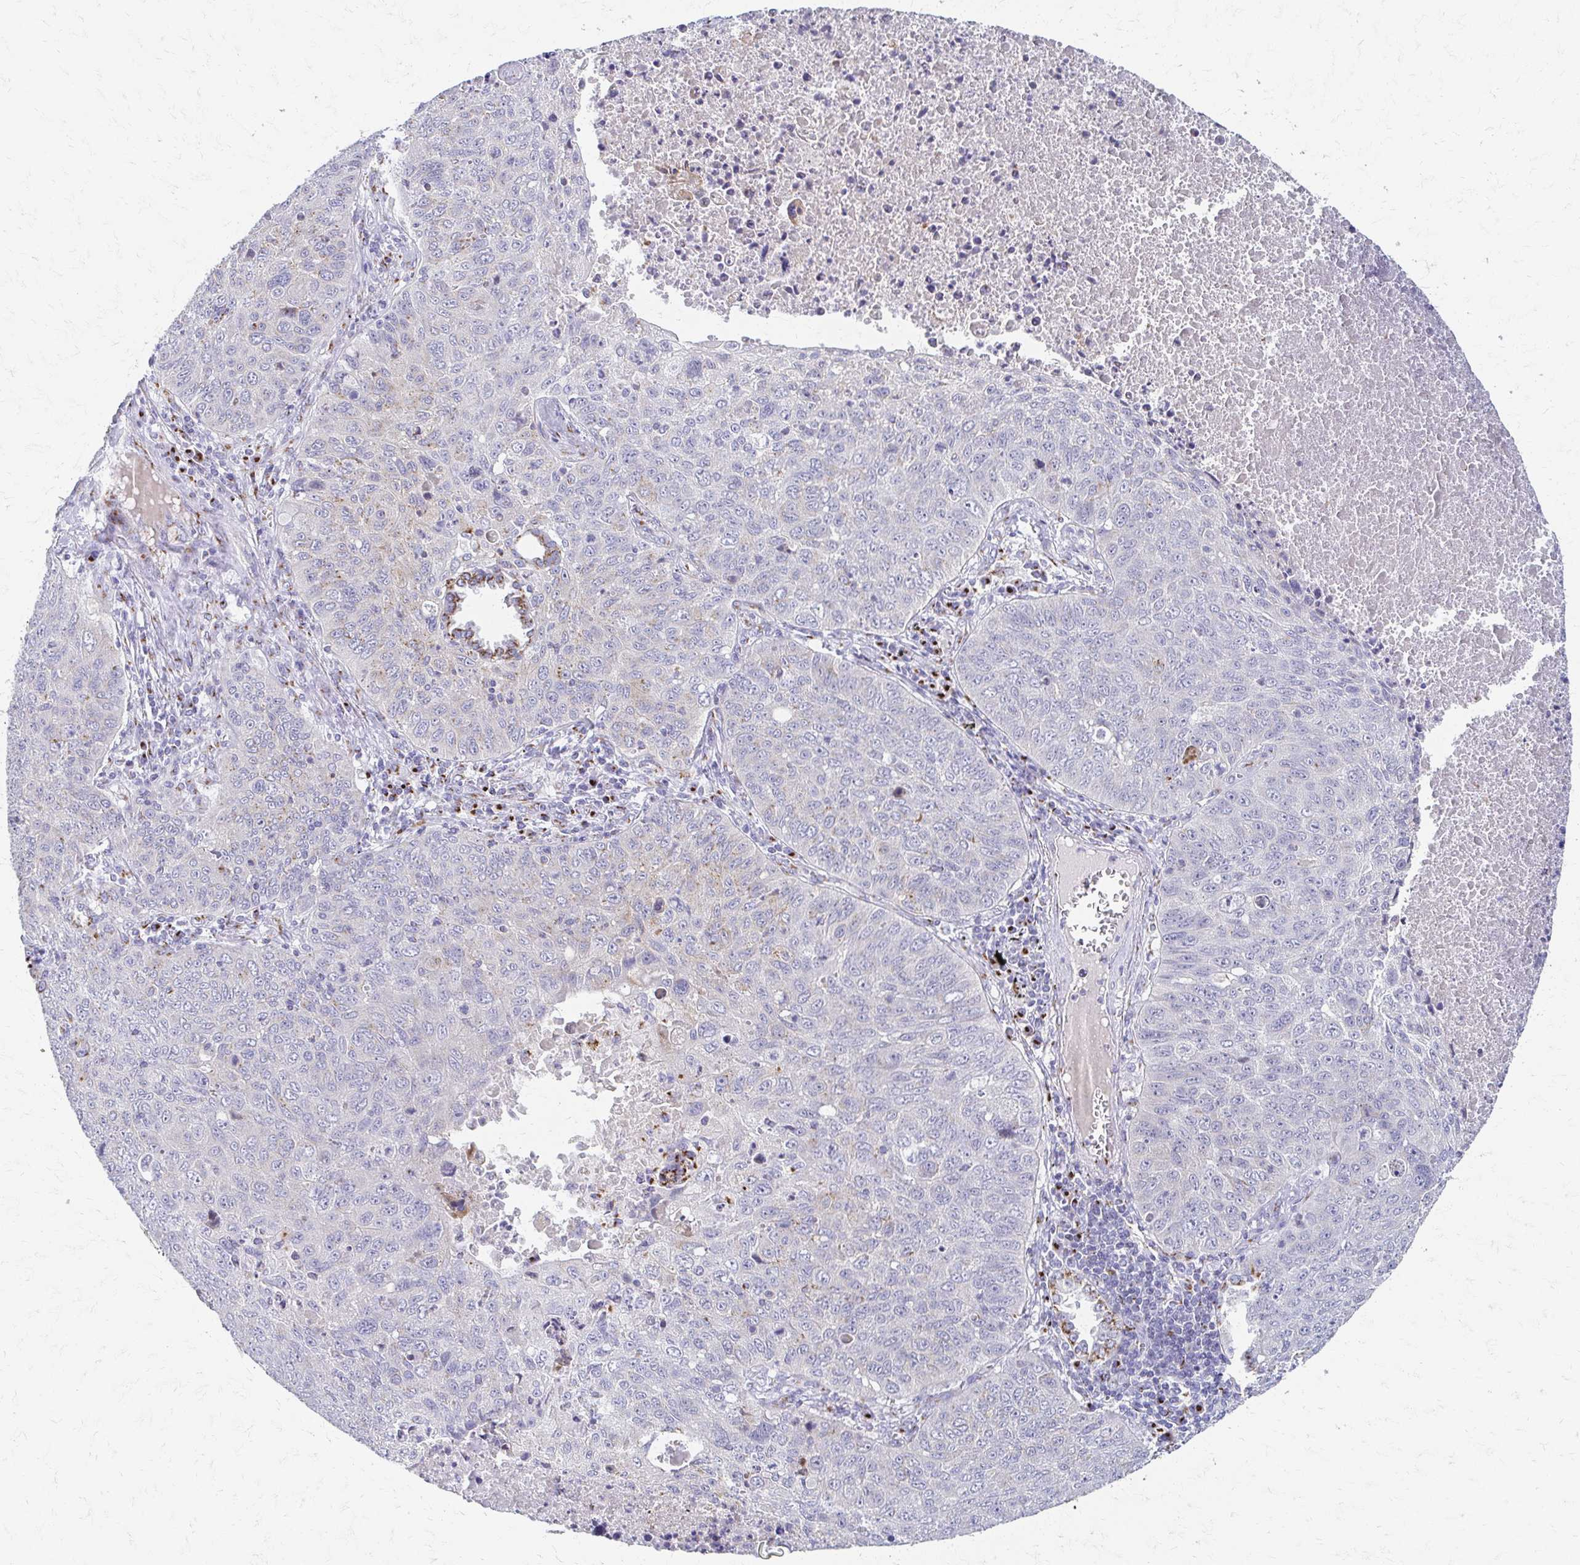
{"staining": {"intensity": "negative", "quantity": "none", "location": "none"}, "tissue": "lung cancer", "cell_type": "Tumor cells", "image_type": "cancer", "snomed": [{"axis": "morphology", "description": "Normal morphology"}, {"axis": "morphology", "description": "Aneuploidy"}, {"axis": "morphology", "description": "Squamous cell carcinoma, NOS"}, {"axis": "topography", "description": "Lymph node"}, {"axis": "topography", "description": "Lung"}], "caption": "This is an IHC histopathology image of human lung cancer. There is no positivity in tumor cells.", "gene": "TM9SF1", "patient": {"sex": "female", "age": 76}}